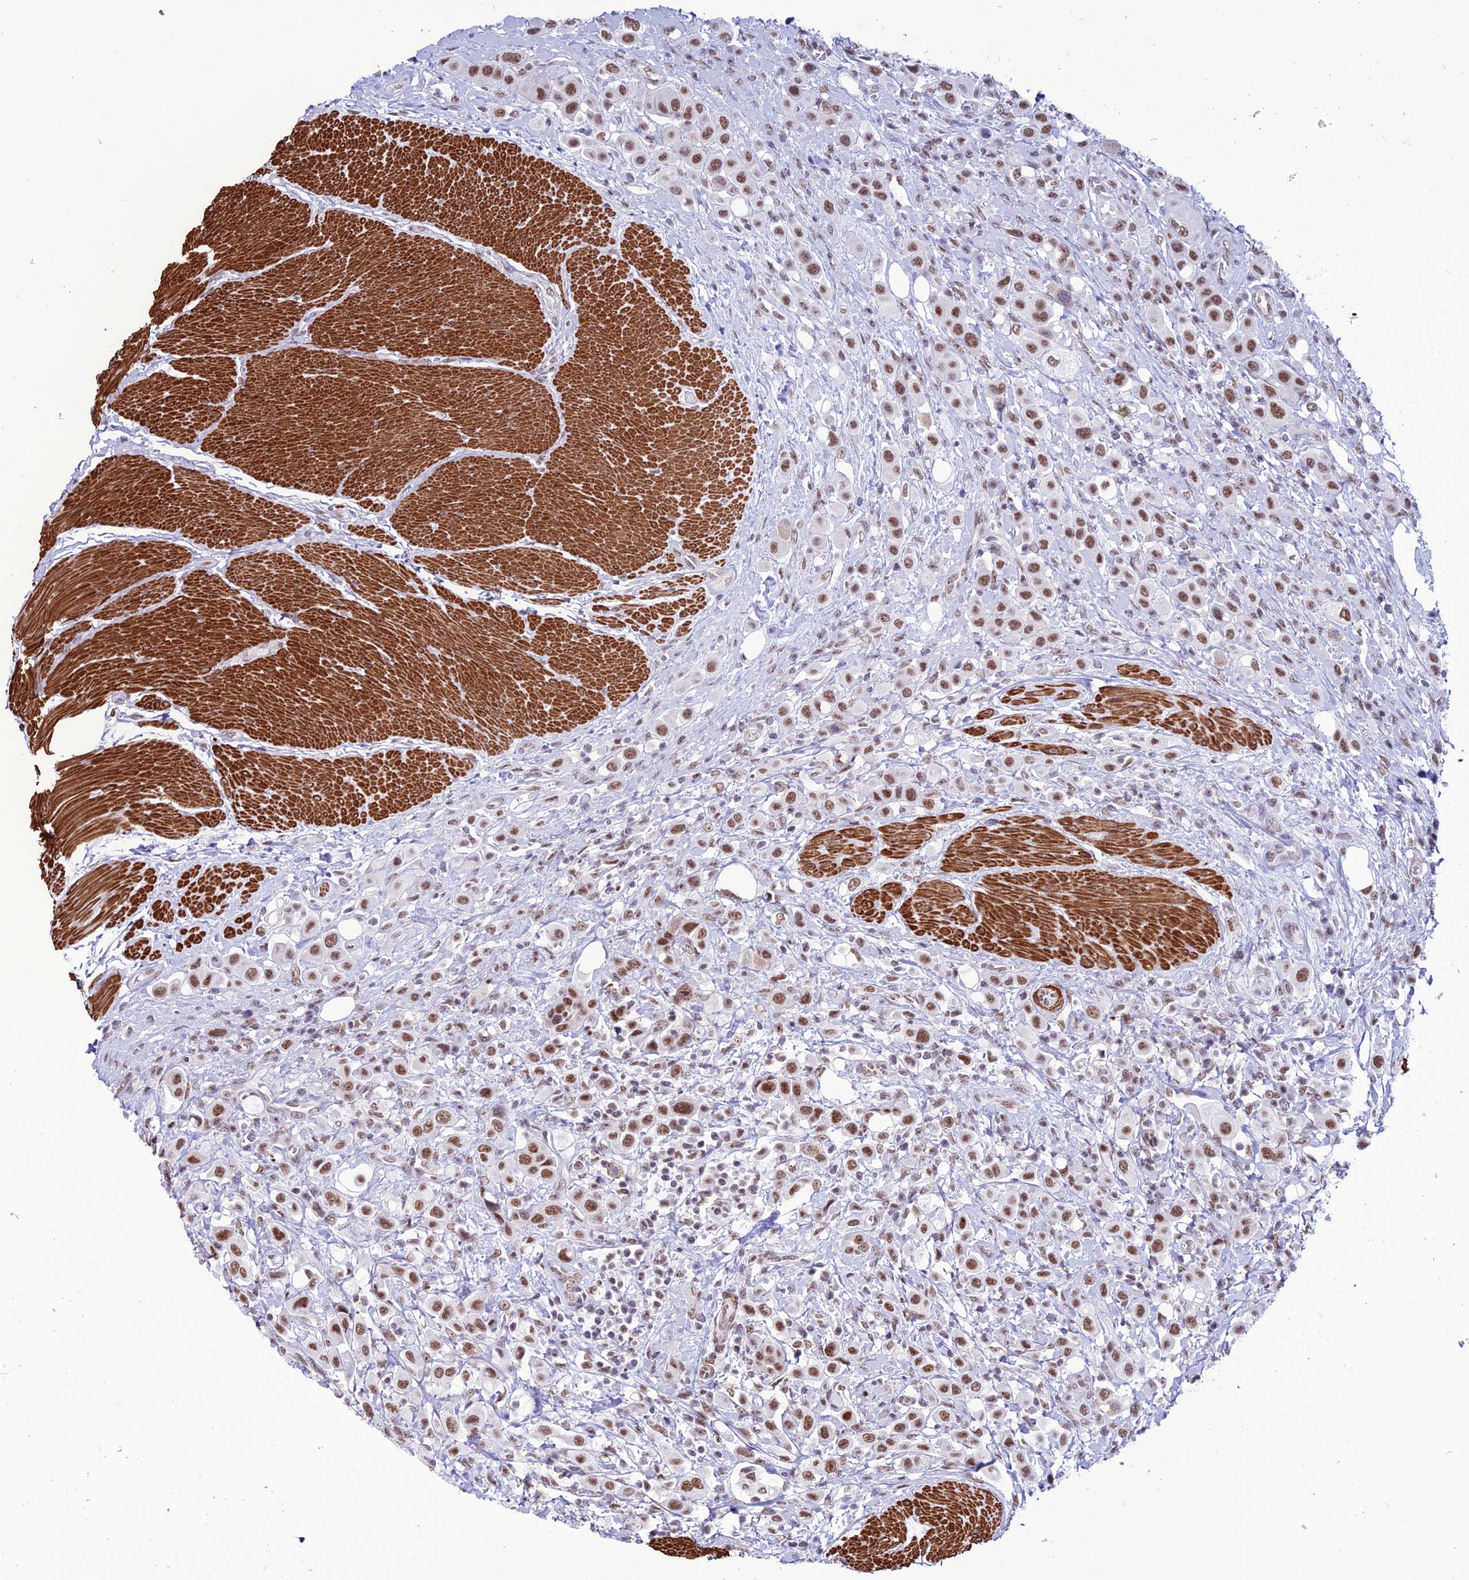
{"staining": {"intensity": "moderate", "quantity": ">75%", "location": "nuclear"}, "tissue": "urothelial cancer", "cell_type": "Tumor cells", "image_type": "cancer", "snomed": [{"axis": "morphology", "description": "Urothelial carcinoma, High grade"}, {"axis": "topography", "description": "Urinary bladder"}], "caption": "High-grade urothelial carcinoma stained with a brown dye shows moderate nuclear positive staining in approximately >75% of tumor cells.", "gene": "U2AF1", "patient": {"sex": "male", "age": 50}}